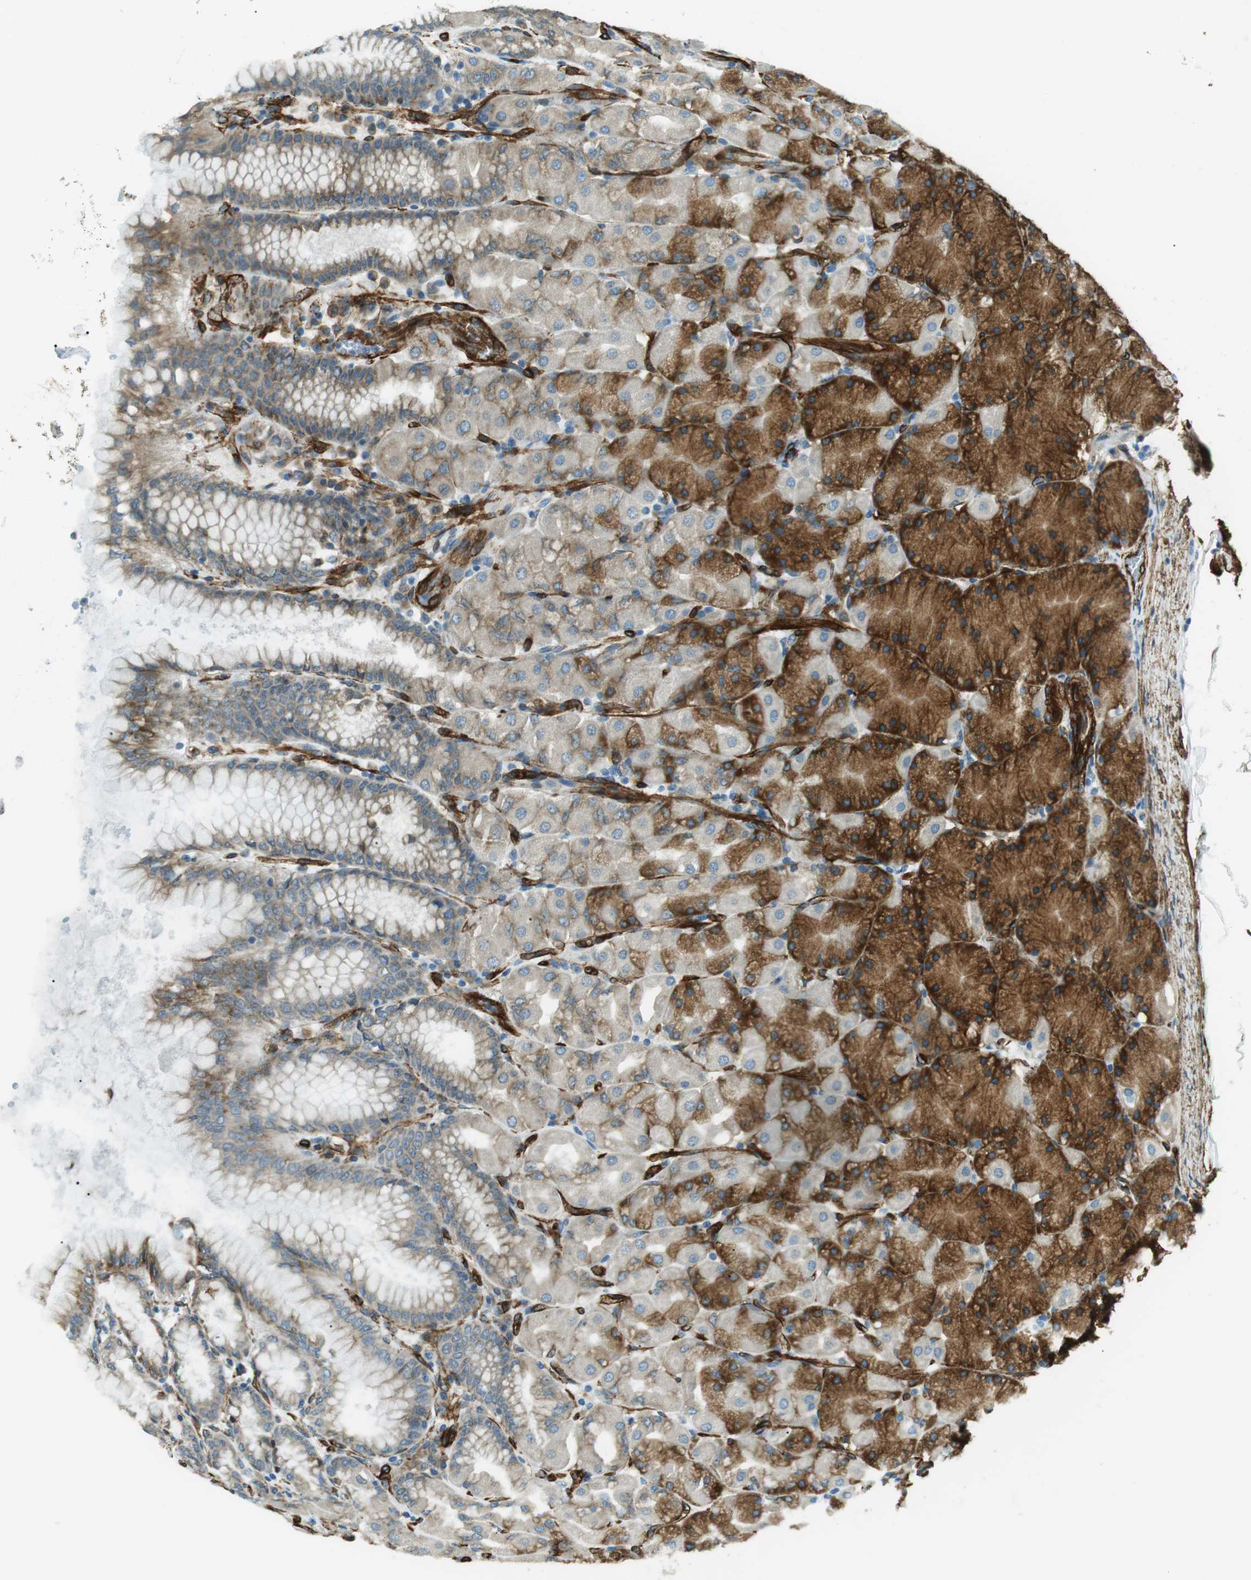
{"staining": {"intensity": "moderate", "quantity": "25%-75%", "location": "cytoplasmic/membranous"}, "tissue": "stomach", "cell_type": "Glandular cells", "image_type": "normal", "snomed": [{"axis": "morphology", "description": "Normal tissue, NOS"}, {"axis": "topography", "description": "Stomach, upper"}], "caption": "IHC photomicrograph of normal stomach: human stomach stained using IHC demonstrates medium levels of moderate protein expression localized specifically in the cytoplasmic/membranous of glandular cells, appearing as a cytoplasmic/membranous brown color.", "gene": "ODR4", "patient": {"sex": "female", "age": 56}}